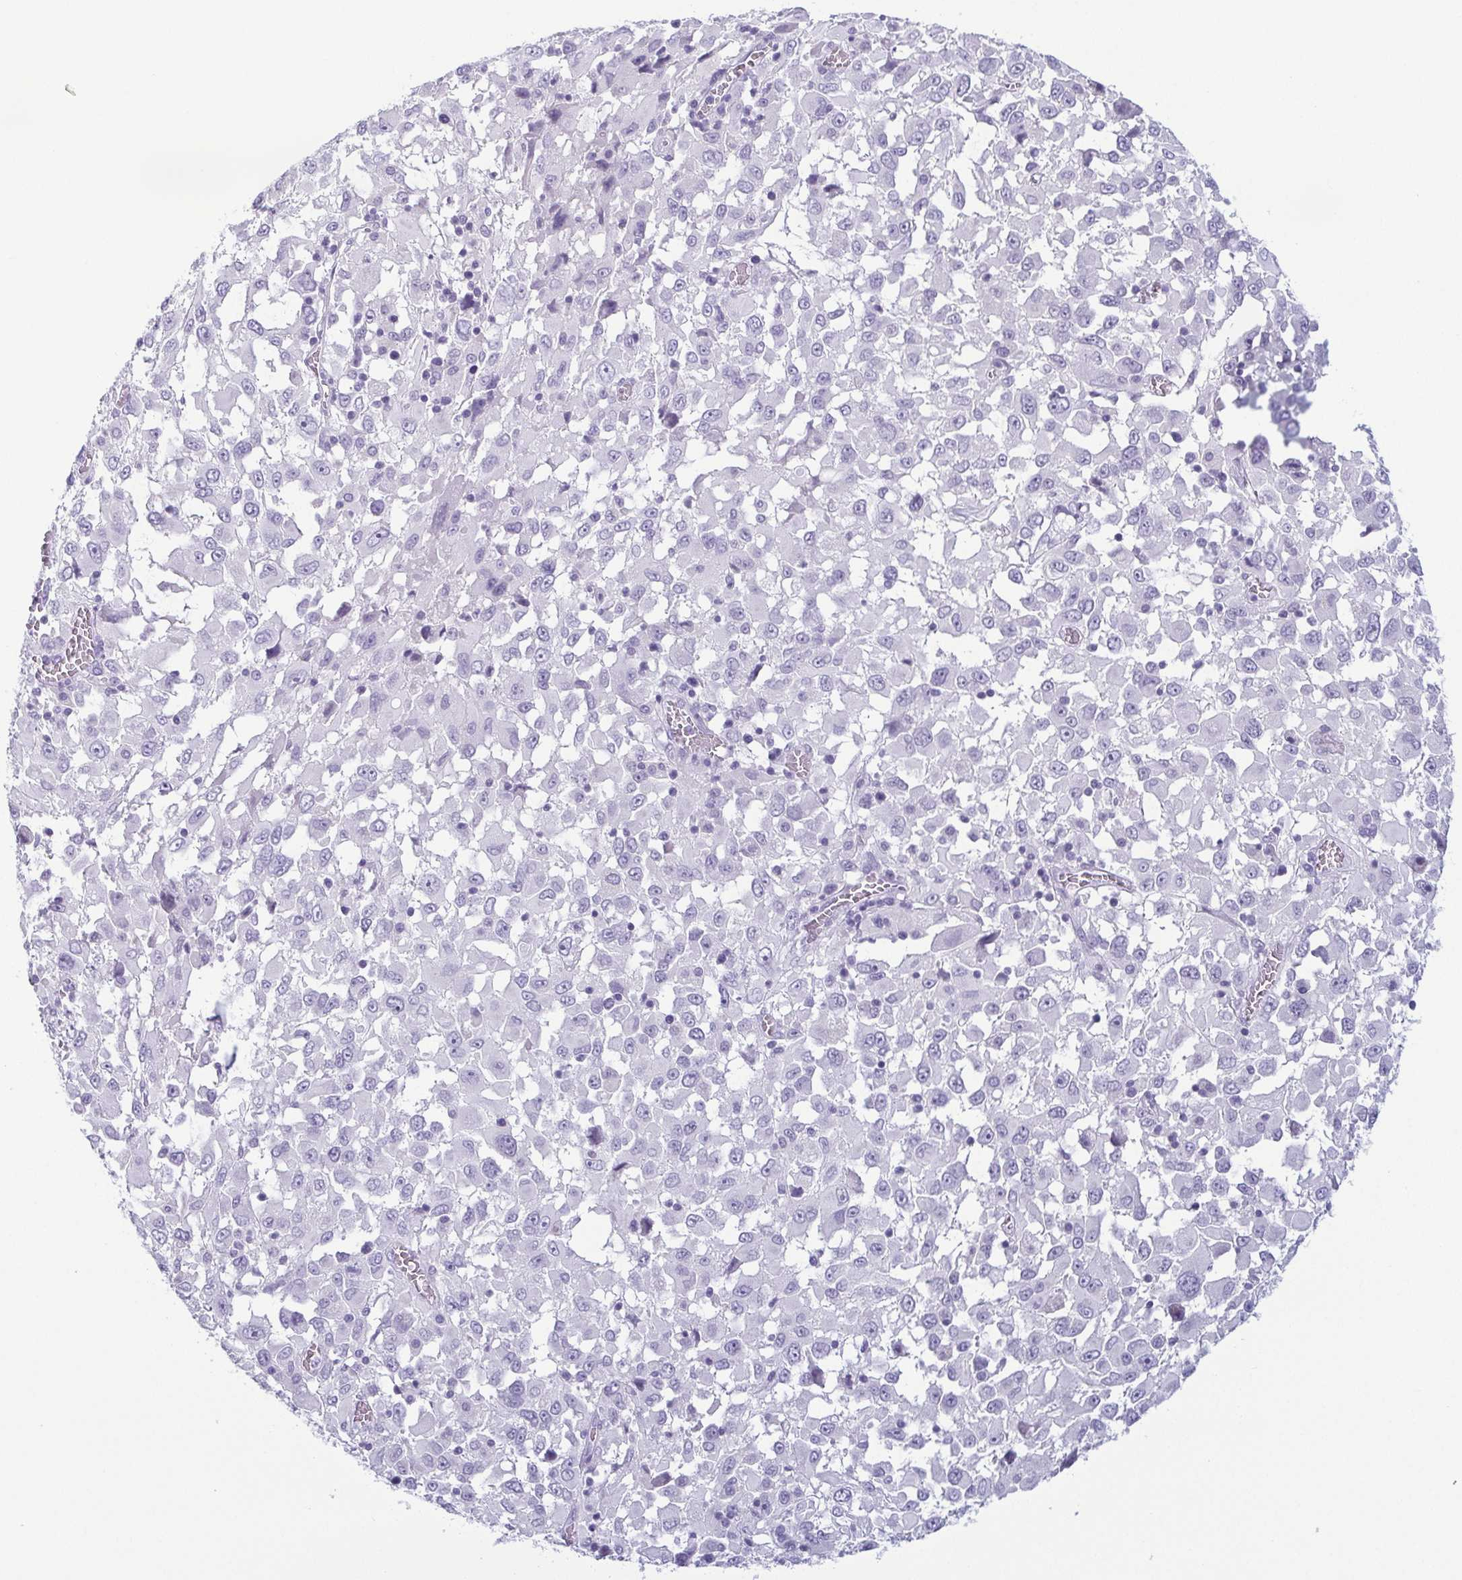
{"staining": {"intensity": "negative", "quantity": "none", "location": "none"}, "tissue": "melanoma", "cell_type": "Tumor cells", "image_type": "cancer", "snomed": [{"axis": "morphology", "description": "Malignant melanoma, Metastatic site"}, {"axis": "topography", "description": "Soft tissue"}], "caption": "The histopathology image reveals no staining of tumor cells in malignant melanoma (metastatic site).", "gene": "KRT78", "patient": {"sex": "male", "age": 50}}